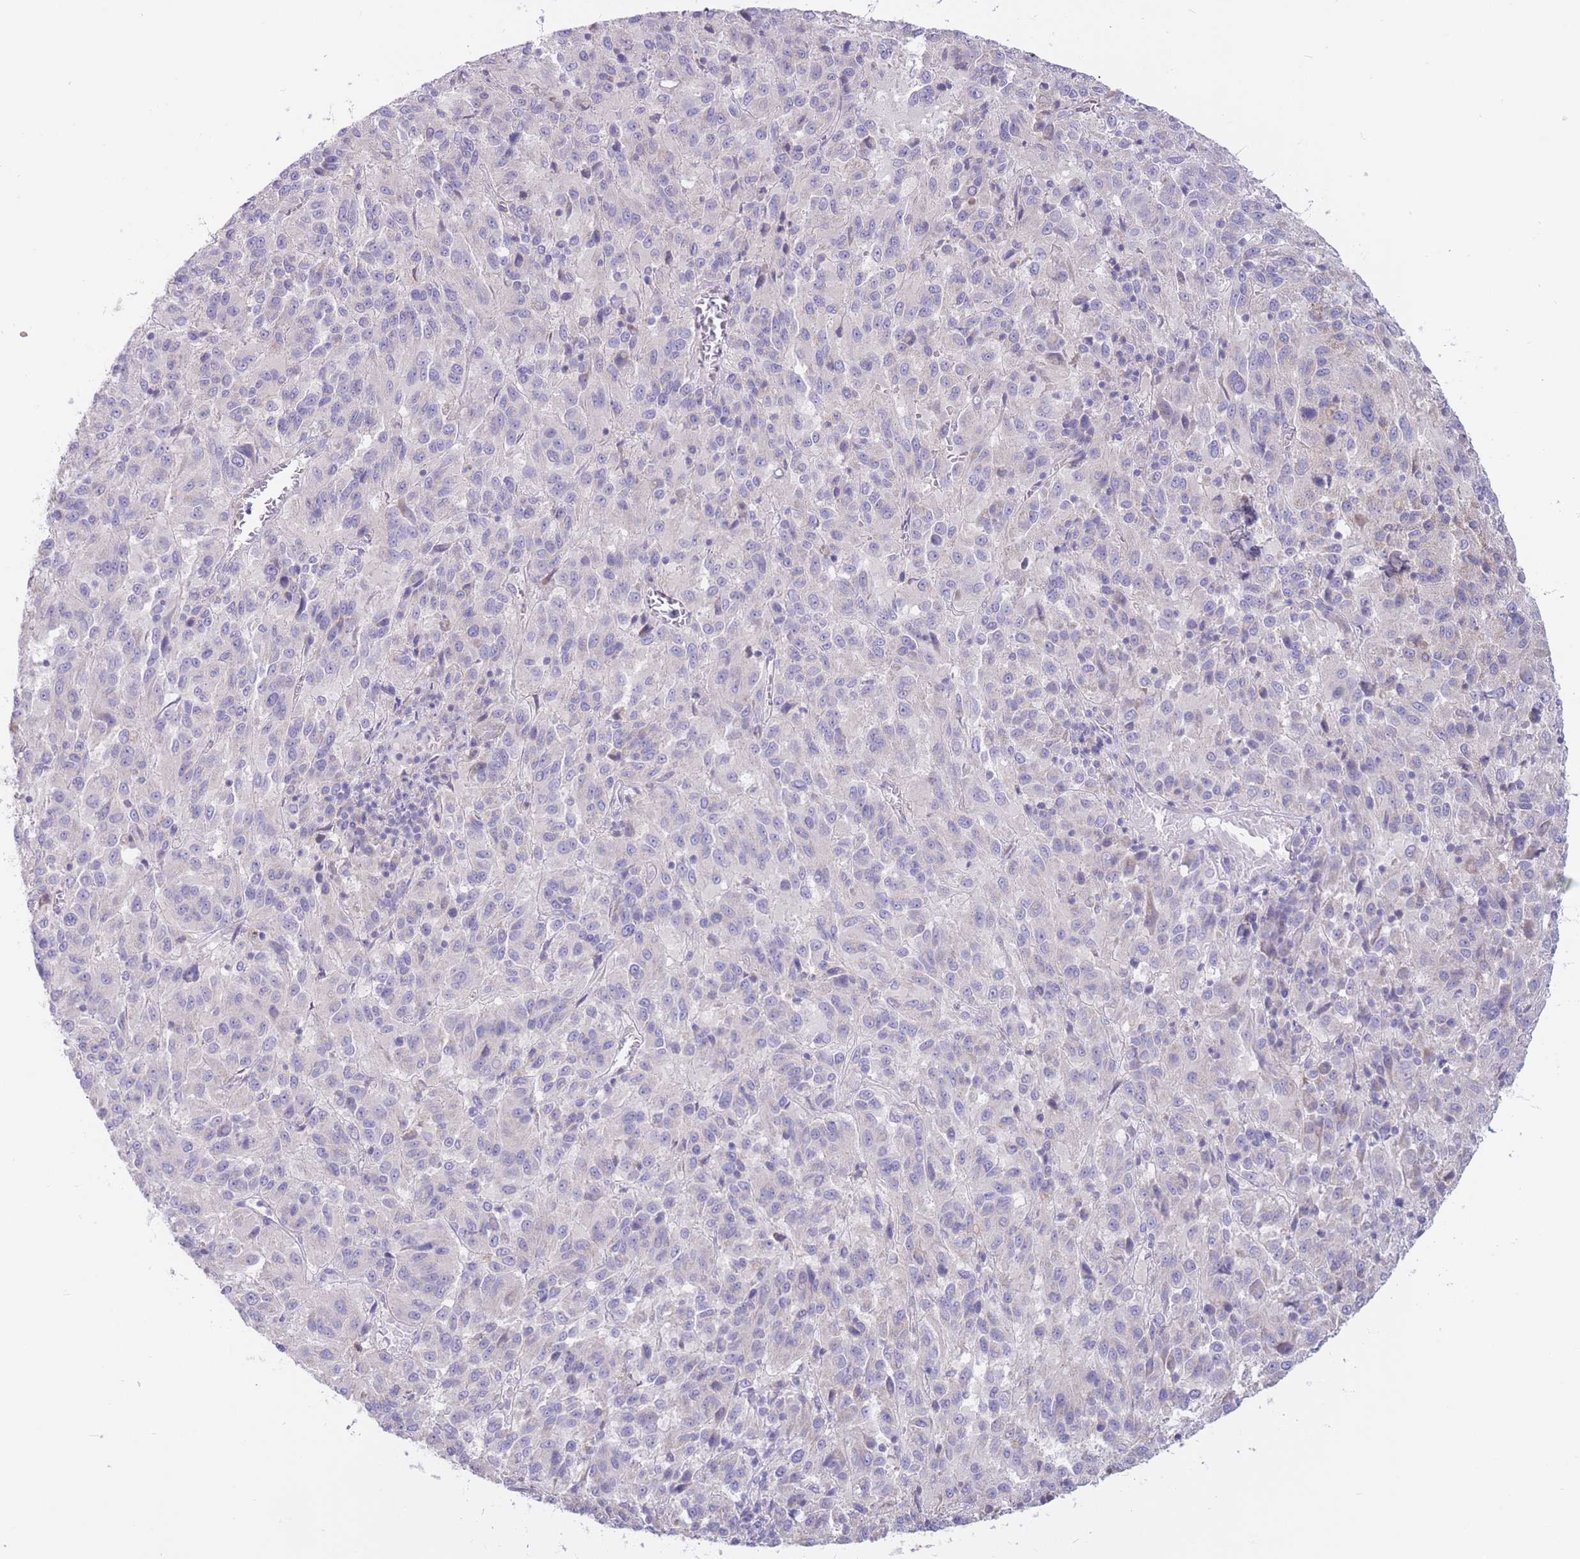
{"staining": {"intensity": "negative", "quantity": "none", "location": "none"}, "tissue": "melanoma", "cell_type": "Tumor cells", "image_type": "cancer", "snomed": [{"axis": "morphology", "description": "Malignant melanoma, Metastatic site"}, {"axis": "topography", "description": "Lung"}], "caption": "This is an immunohistochemistry image of malignant melanoma (metastatic site). There is no expression in tumor cells.", "gene": "ALS2CL", "patient": {"sex": "male", "age": 64}}